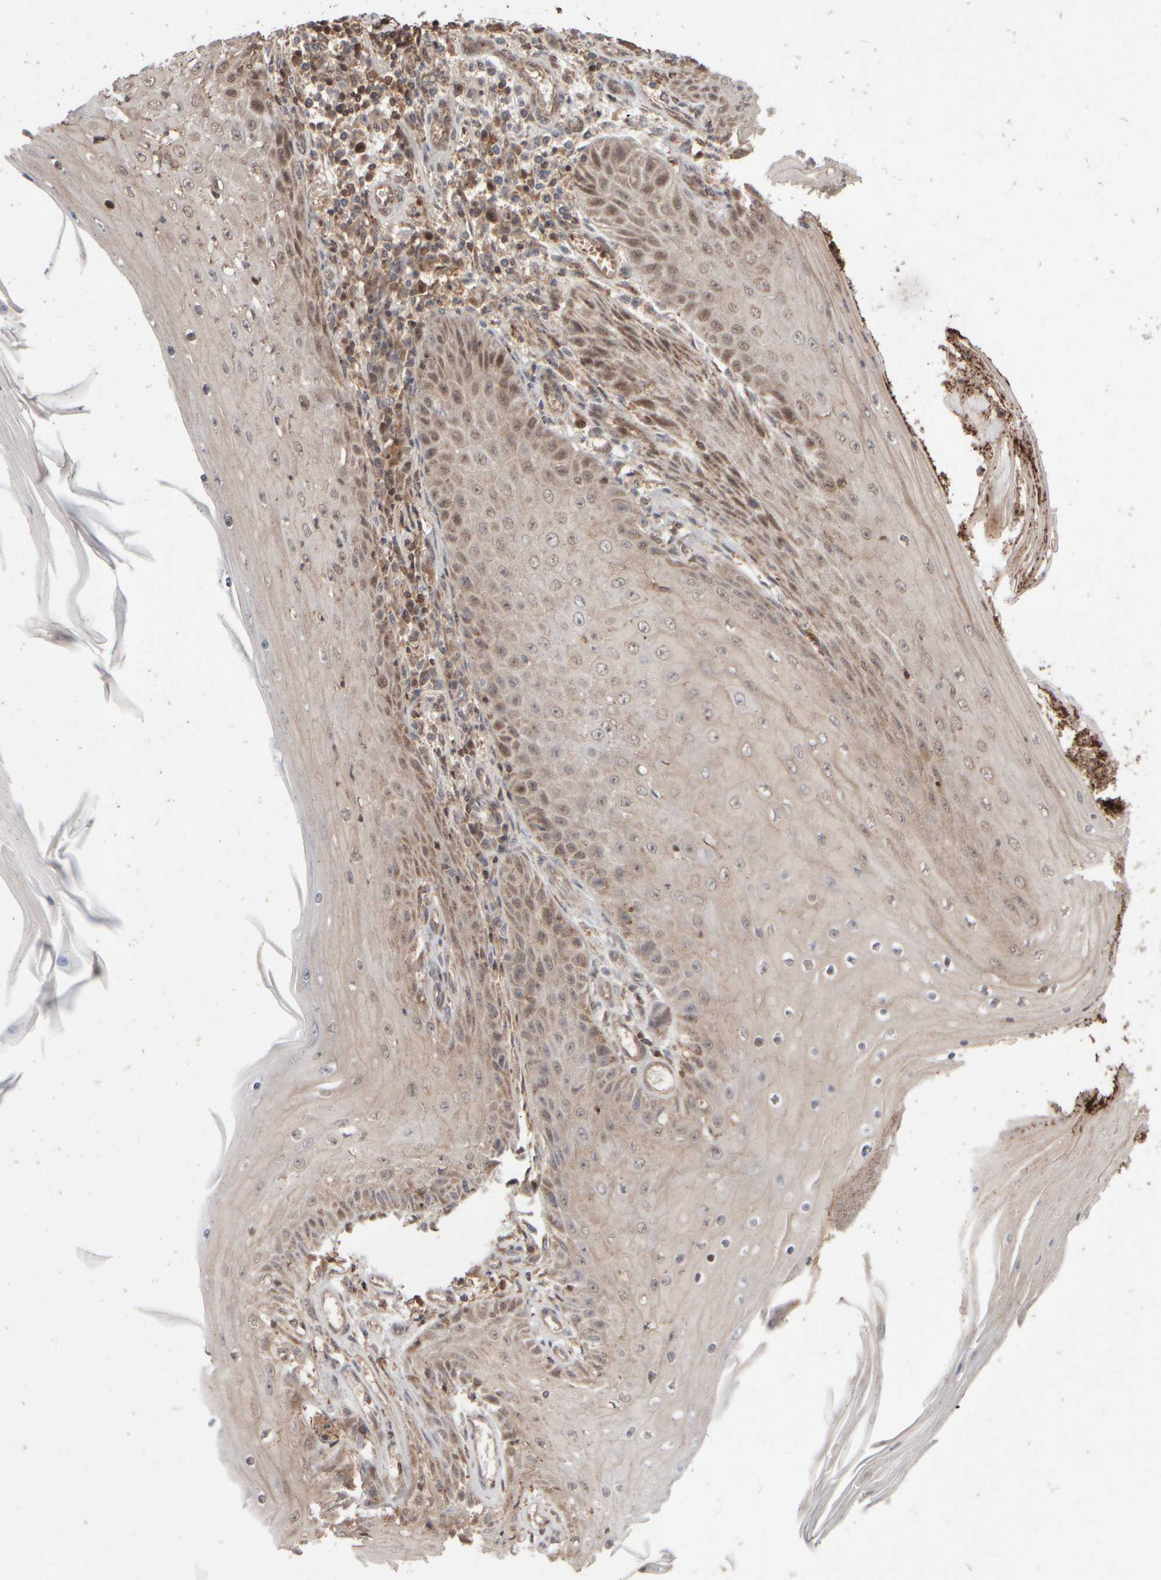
{"staining": {"intensity": "moderate", "quantity": "<25%", "location": "nuclear"}, "tissue": "skin cancer", "cell_type": "Tumor cells", "image_type": "cancer", "snomed": [{"axis": "morphology", "description": "Squamous cell carcinoma, NOS"}, {"axis": "topography", "description": "Skin"}], "caption": "Brown immunohistochemical staining in skin cancer demonstrates moderate nuclear positivity in approximately <25% of tumor cells.", "gene": "ABHD11", "patient": {"sex": "female", "age": 73}}